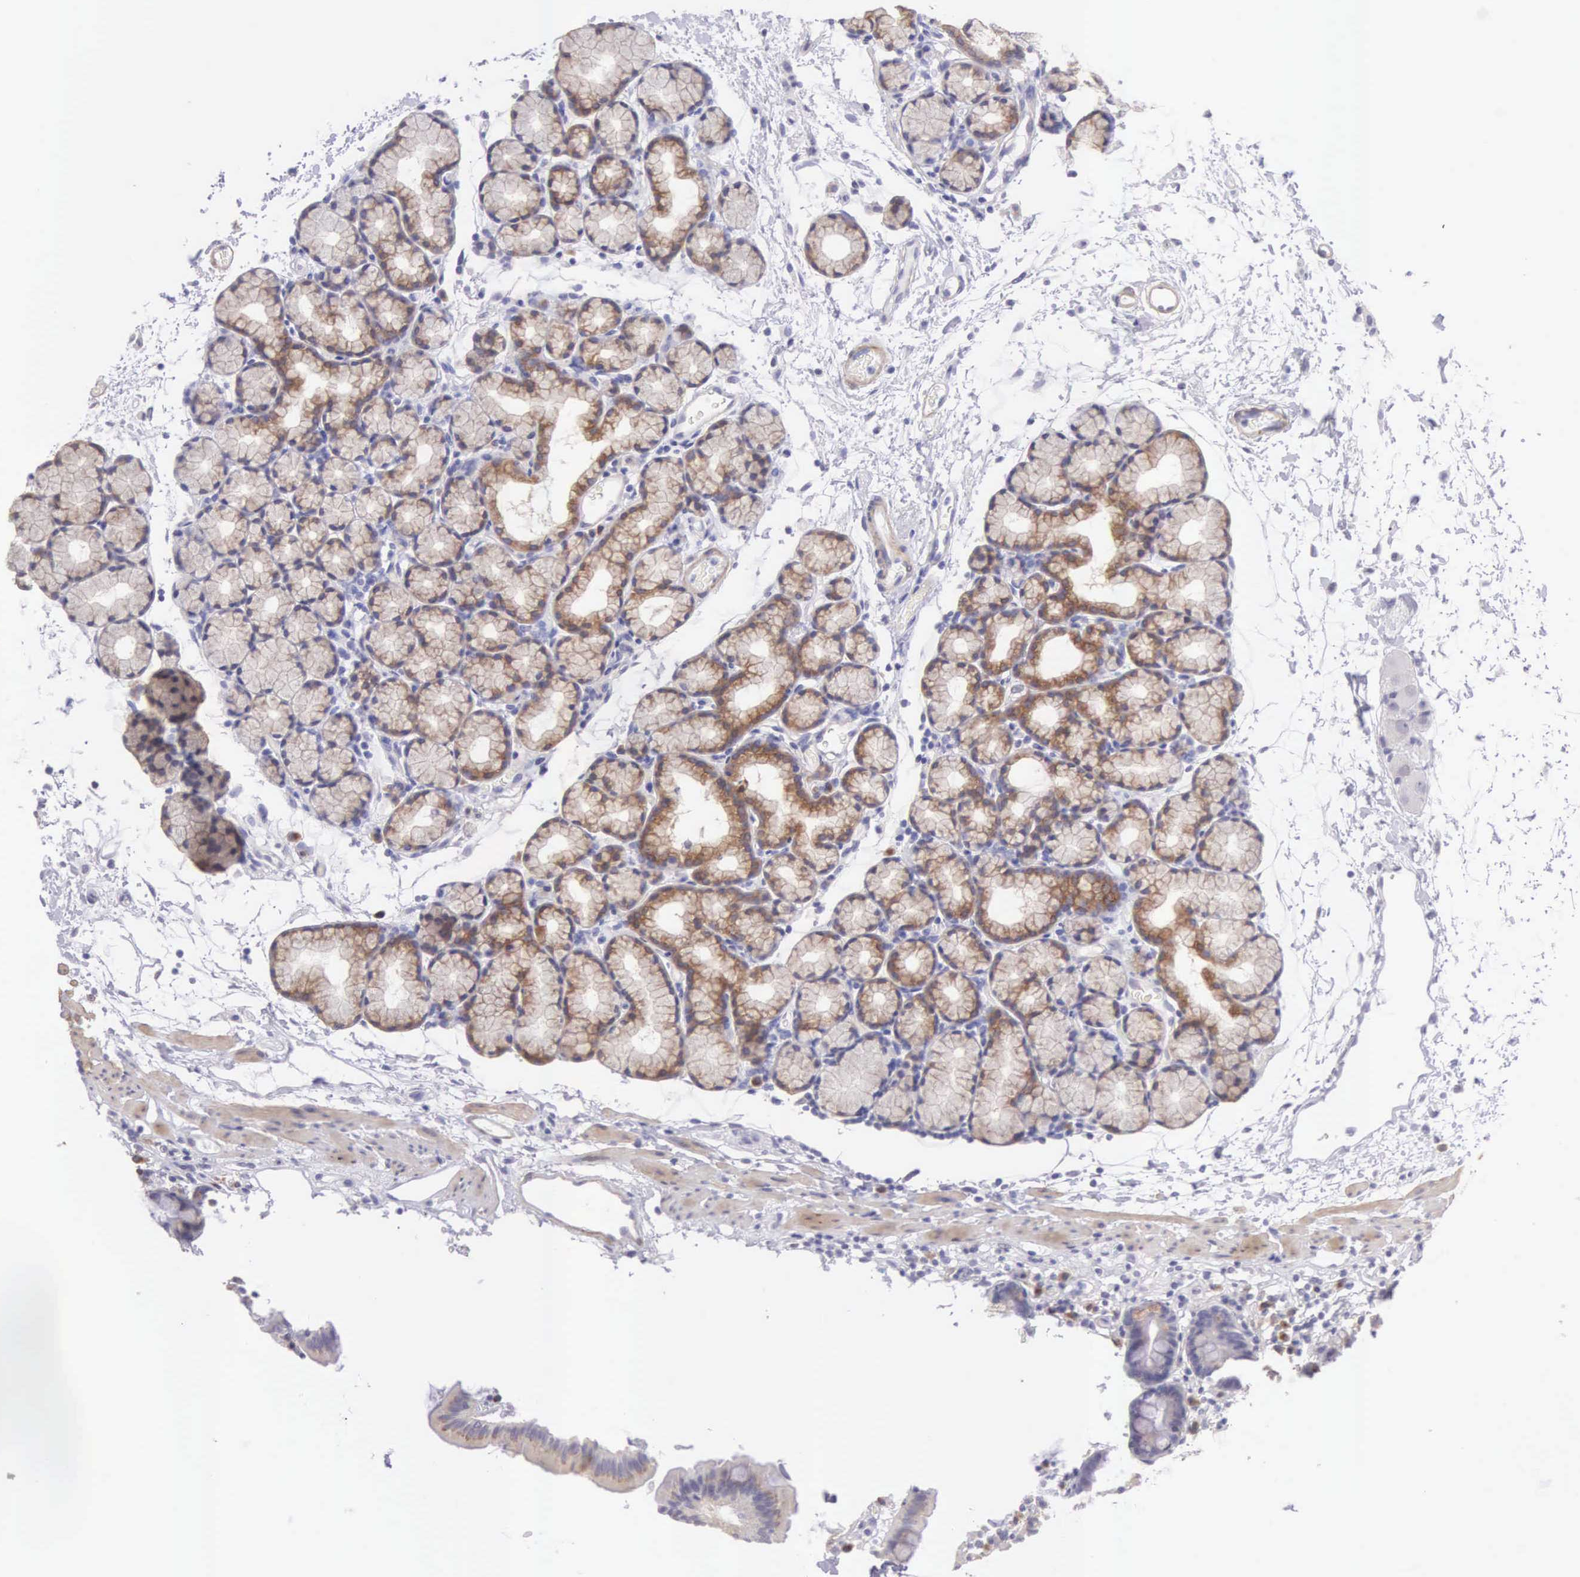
{"staining": {"intensity": "moderate", "quantity": "<25%", "location": "cytoplasmic/membranous"}, "tissue": "duodenum", "cell_type": "Glandular cells", "image_type": "normal", "snomed": [{"axis": "morphology", "description": "Normal tissue, NOS"}, {"axis": "topography", "description": "Duodenum"}], "caption": "Protein expression analysis of normal human duodenum reveals moderate cytoplasmic/membranous staining in about <25% of glandular cells. (Brightfield microscopy of DAB IHC at high magnification).", "gene": "ARFGAP3", "patient": {"sex": "female", "age": 48}}